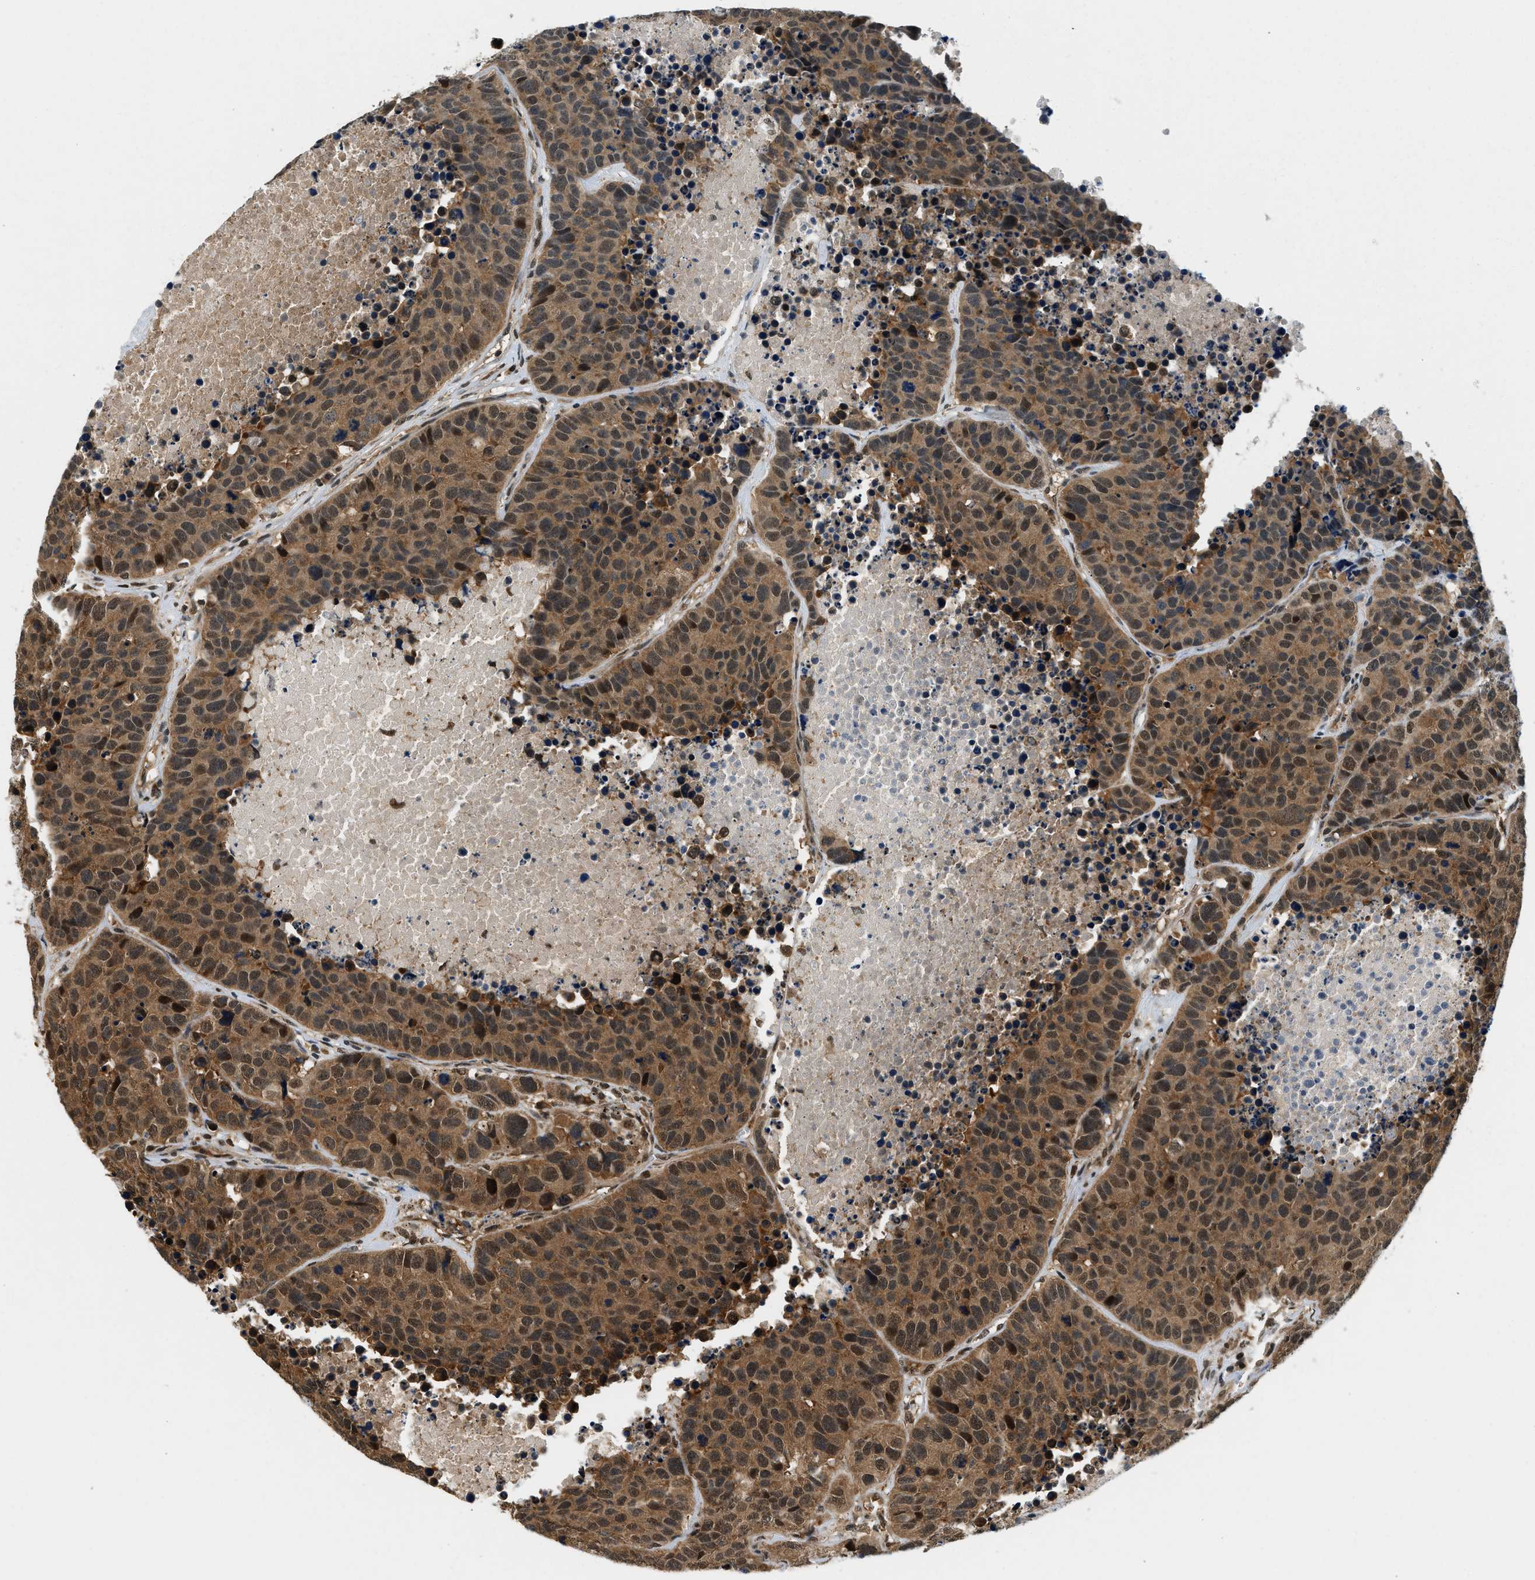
{"staining": {"intensity": "moderate", "quantity": ">75%", "location": "cytoplasmic/membranous"}, "tissue": "carcinoid", "cell_type": "Tumor cells", "image_type": "cancer", "snomed": [{"axis": "morphology", "description": "Carcinoid, malignant, NOS"}, {"axis": "topography", "description": "Lung"}], "caption": "Human carcinoid stained with a protein marker reveals moderate staining in tumor cells.", "gene": "PSMD3", "patient": {"sex": "male", "age": 60}}